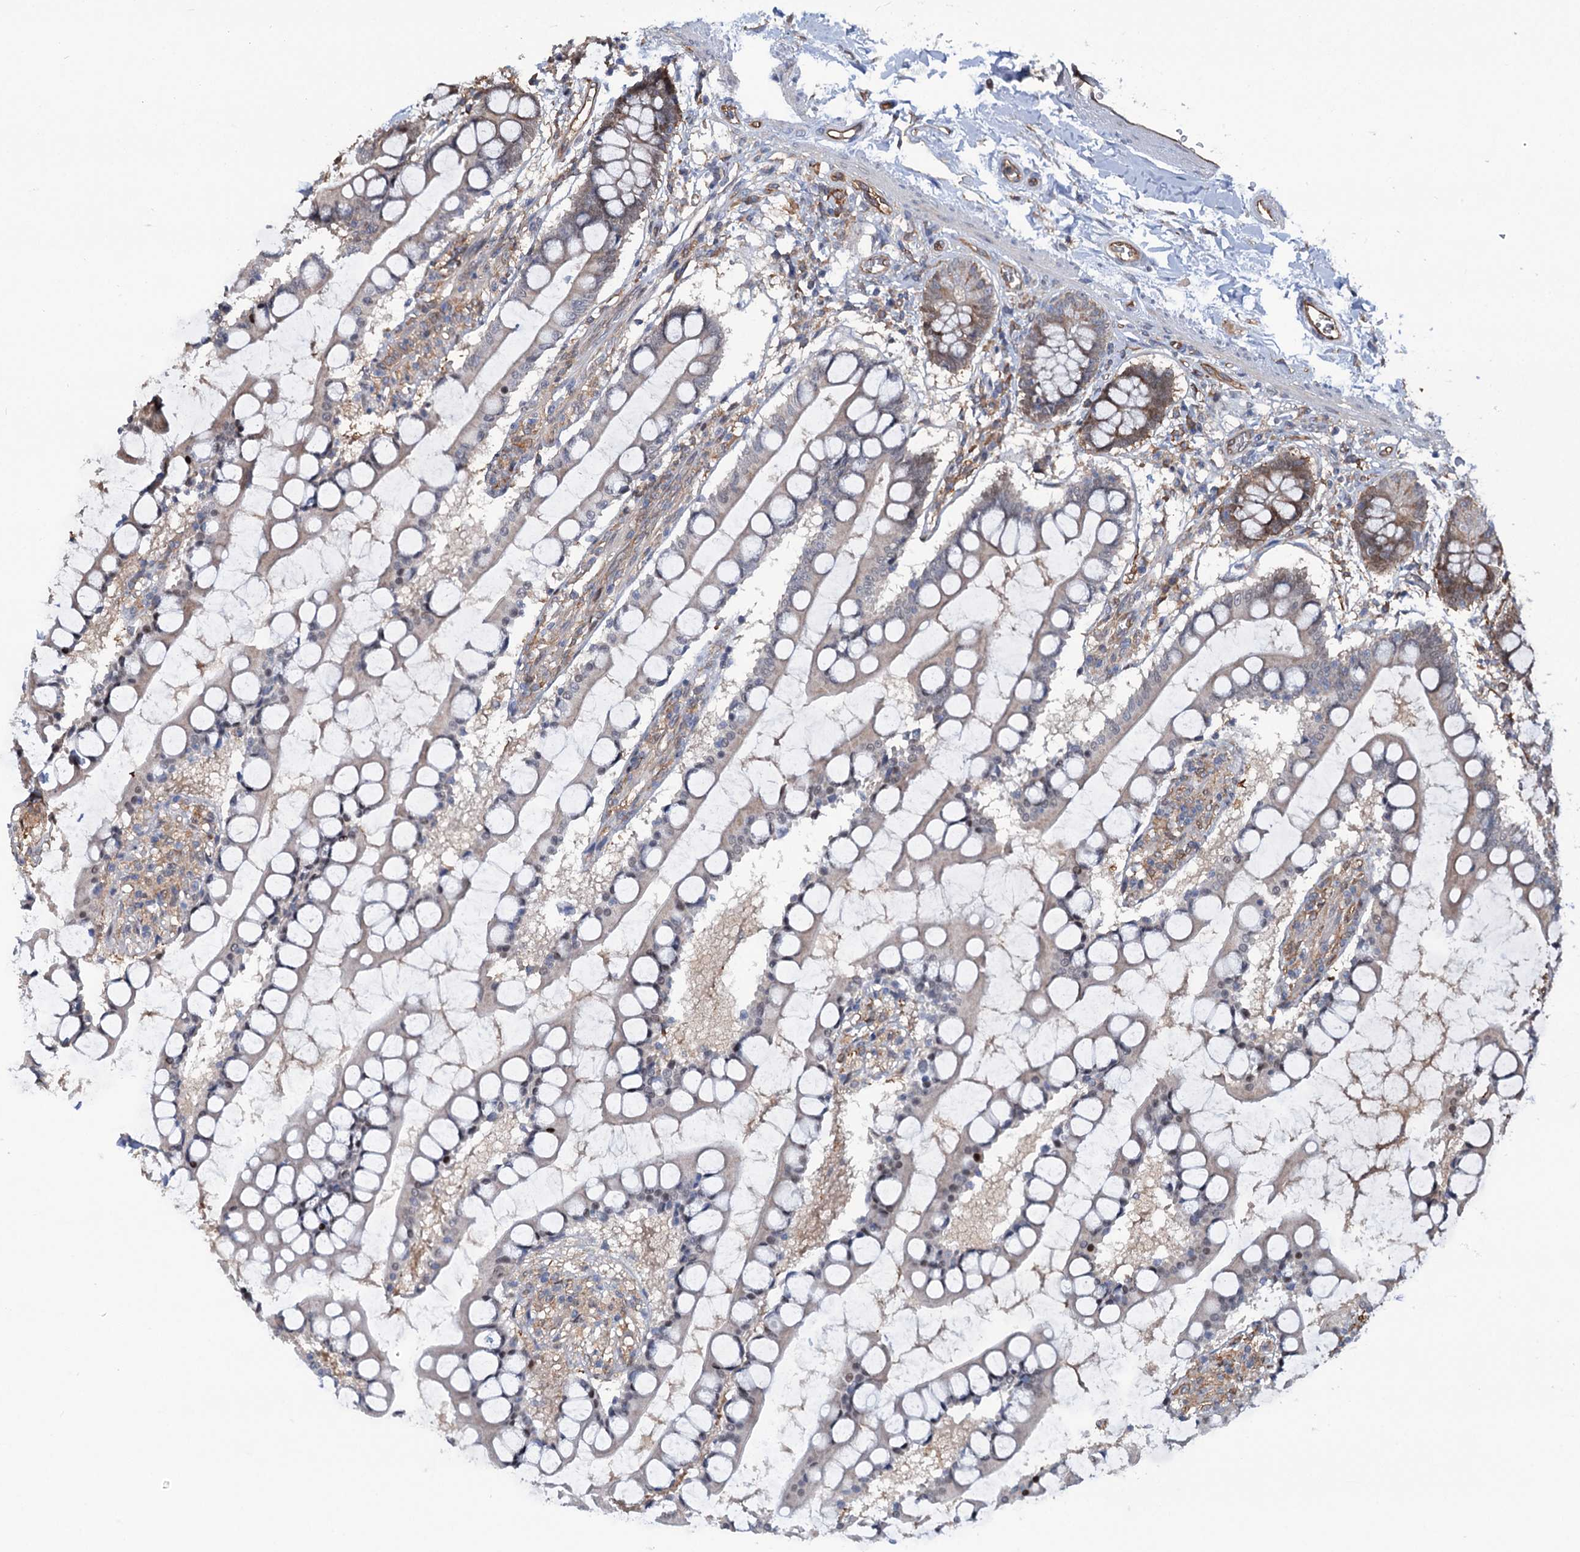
{"staining": {"intensity": "moderate", "quantity": "25%-75%", "location": "cytoplasmic/membranous"}, "tissue": "small intestine", "cell_type": "Glandular cells", "image_type": "normal", "snomed": [{"axis": "morphology", "description": "Normal tissue, NOS"}, {"axis": "topography", "description": "Small intestine"}], "caption": "Moderate cytoplasmic/membranous staining for a protein is present in about 25%-75% of glandular cells of unremarkable small intestine using immunohistochemistry (IHC).", "gene": "NCAPD2", "patient": {"sex": "male", "age": 52}}